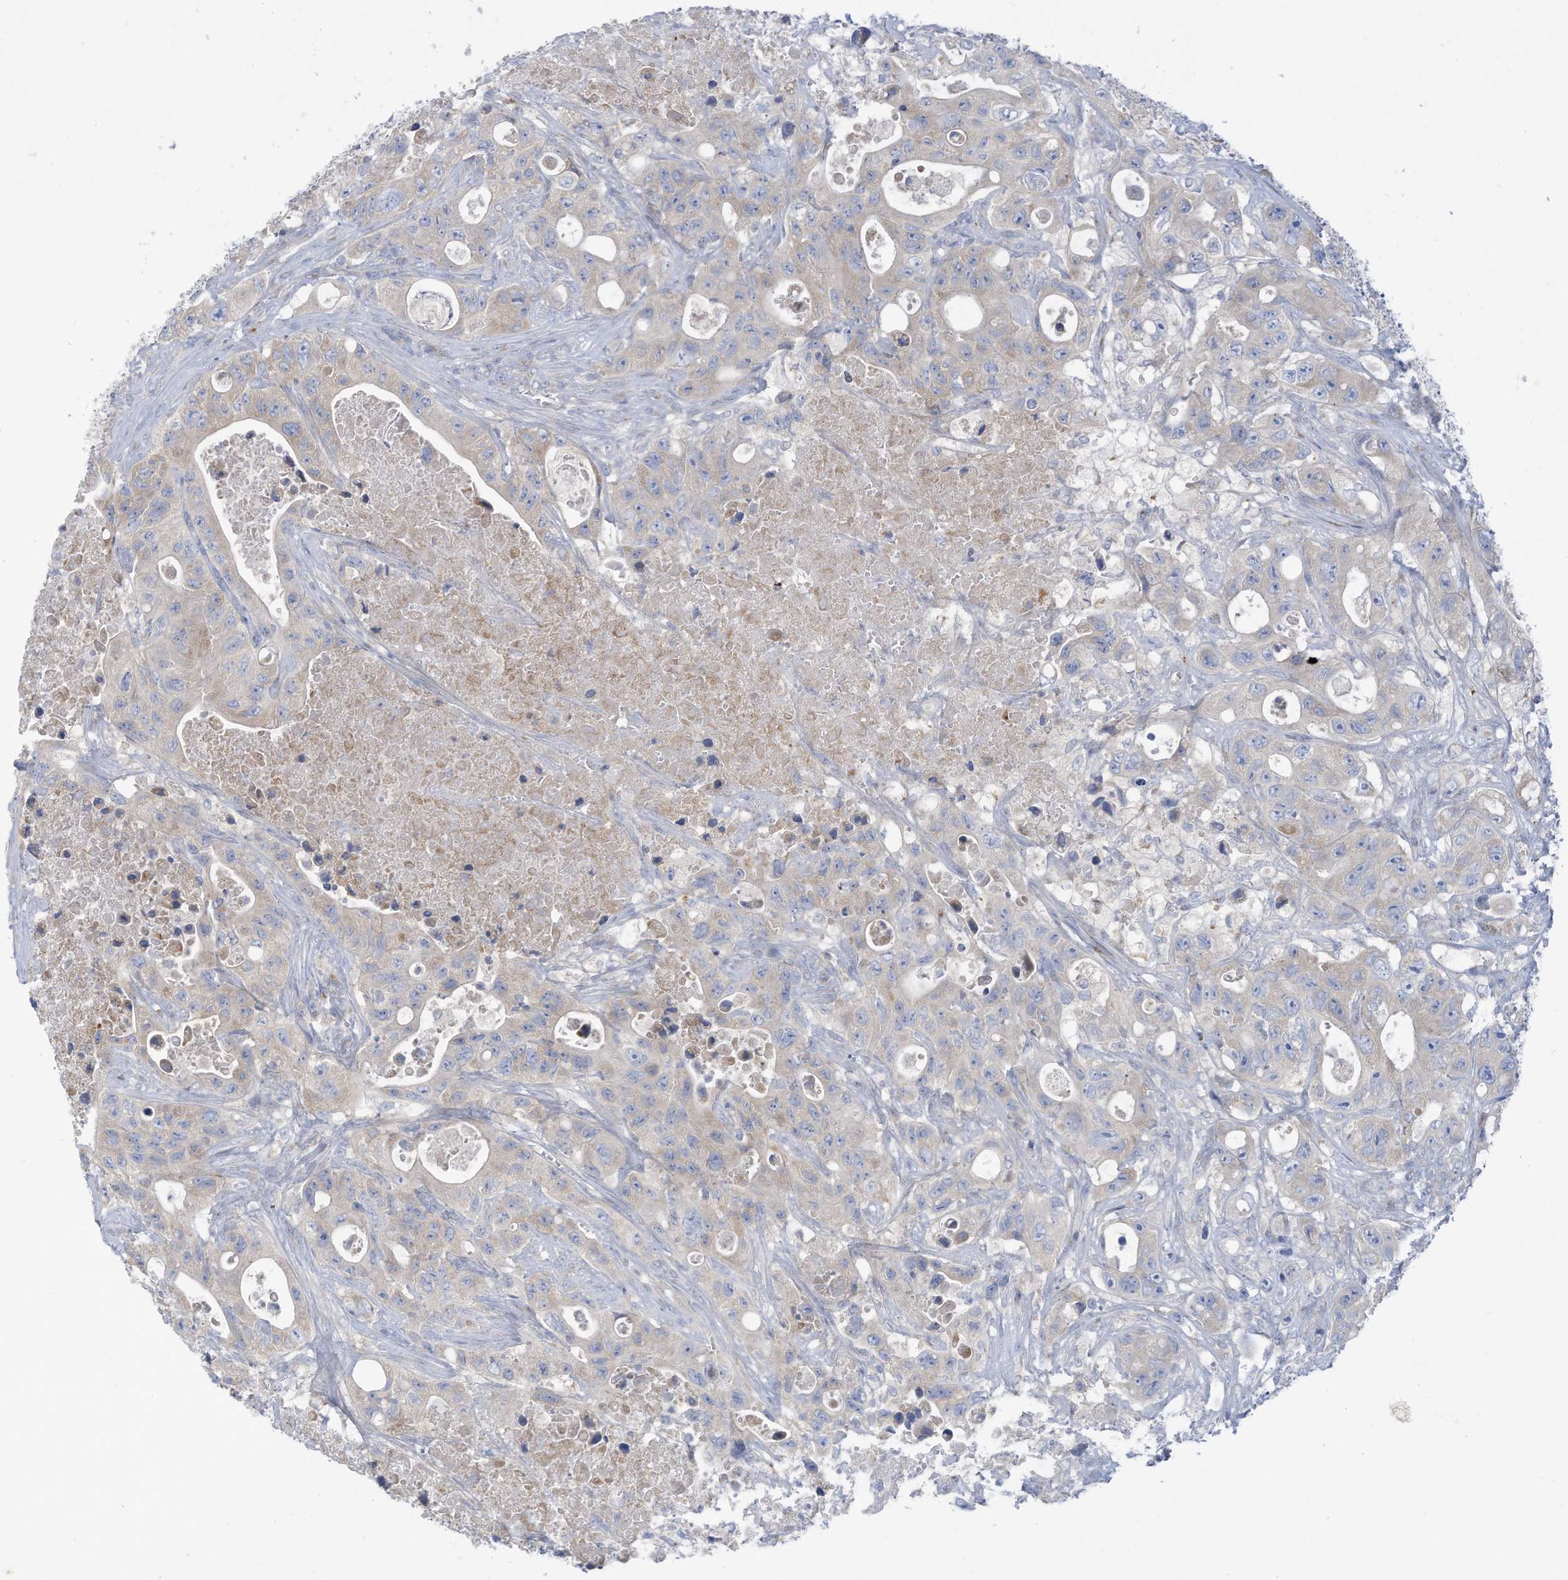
{"staining": {"intensity": "weak", "quantity": "25%-75%", "location": "cytoplasmic/membranous"}, "tissue": "colorectal cancer", "cell_type": "Tumor cells", "image_type": "cancer", "snomed": [{"axis": "morphology", "description": "Adenocarcinoma, NOS"}, {"axis": "topography", "description": "Colon"}], "caption": "Approximately 25%-75% of tumor cells in human colorectal cancer show weak cytoplasmic/membranous protein positivity as visualized by brown immunohistochemical staining.", "gene": "TRMT2B", "patient": {"sex": "female", "age": 46}}